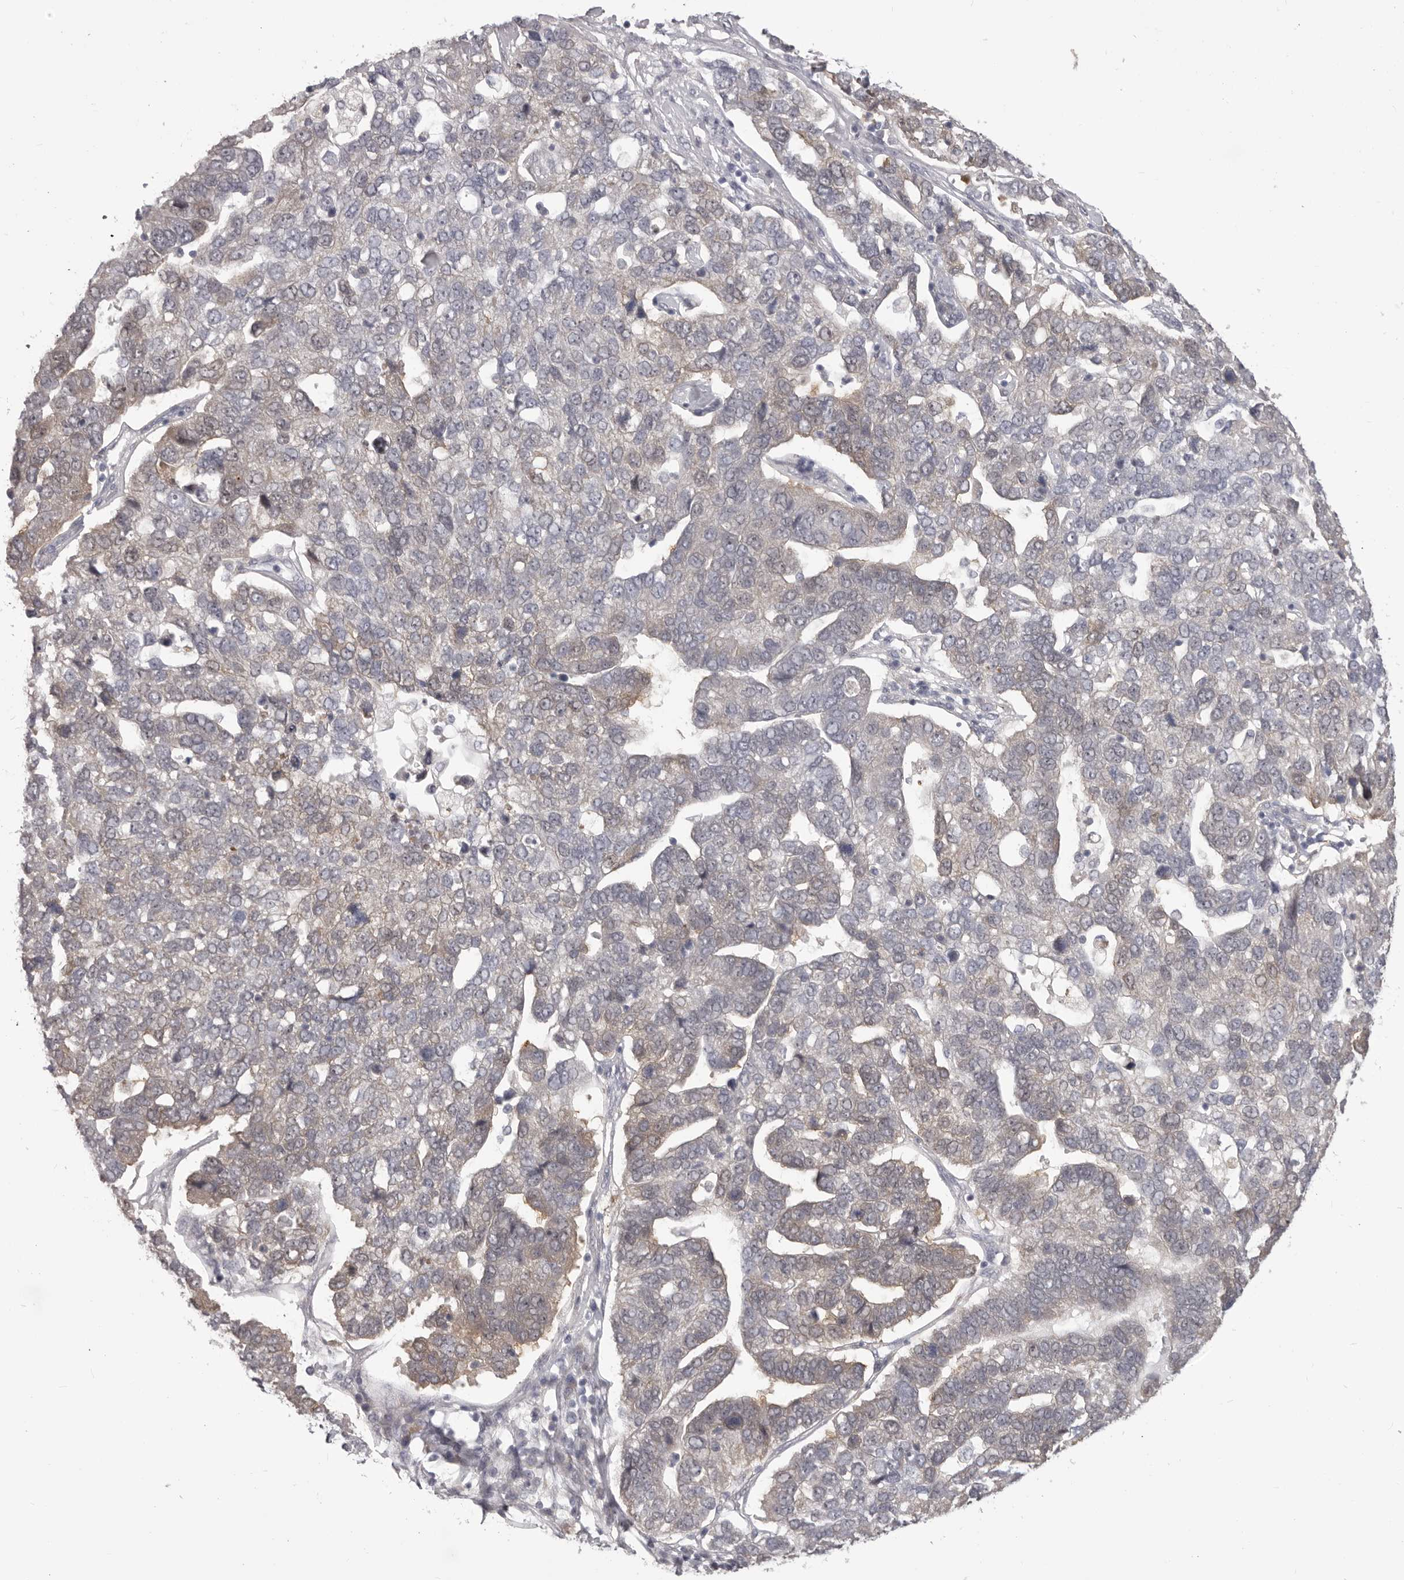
{"staining": {"intensity": "weak", "quantity": "<25%", "location": "cytoplasmic/membranous"}, "tissue": "pancreatic cancer", "cell_type": "Tumor cells", "image_type": "cancer", "snomed": [{"axis": "morphology", "description": "Adenocarcinoma, NOS"}, {"axis": "topography", "description": "Pancreas"}], "caption": "DAB (3,3'-diaminobenzidine) immunohistochemical staining of pancreatic cancer (adenocarcinoma) reveals no significant positivity in tumor cells.", "gene": "OTUD3", "patient": {"sex": "female", "age": 61}}